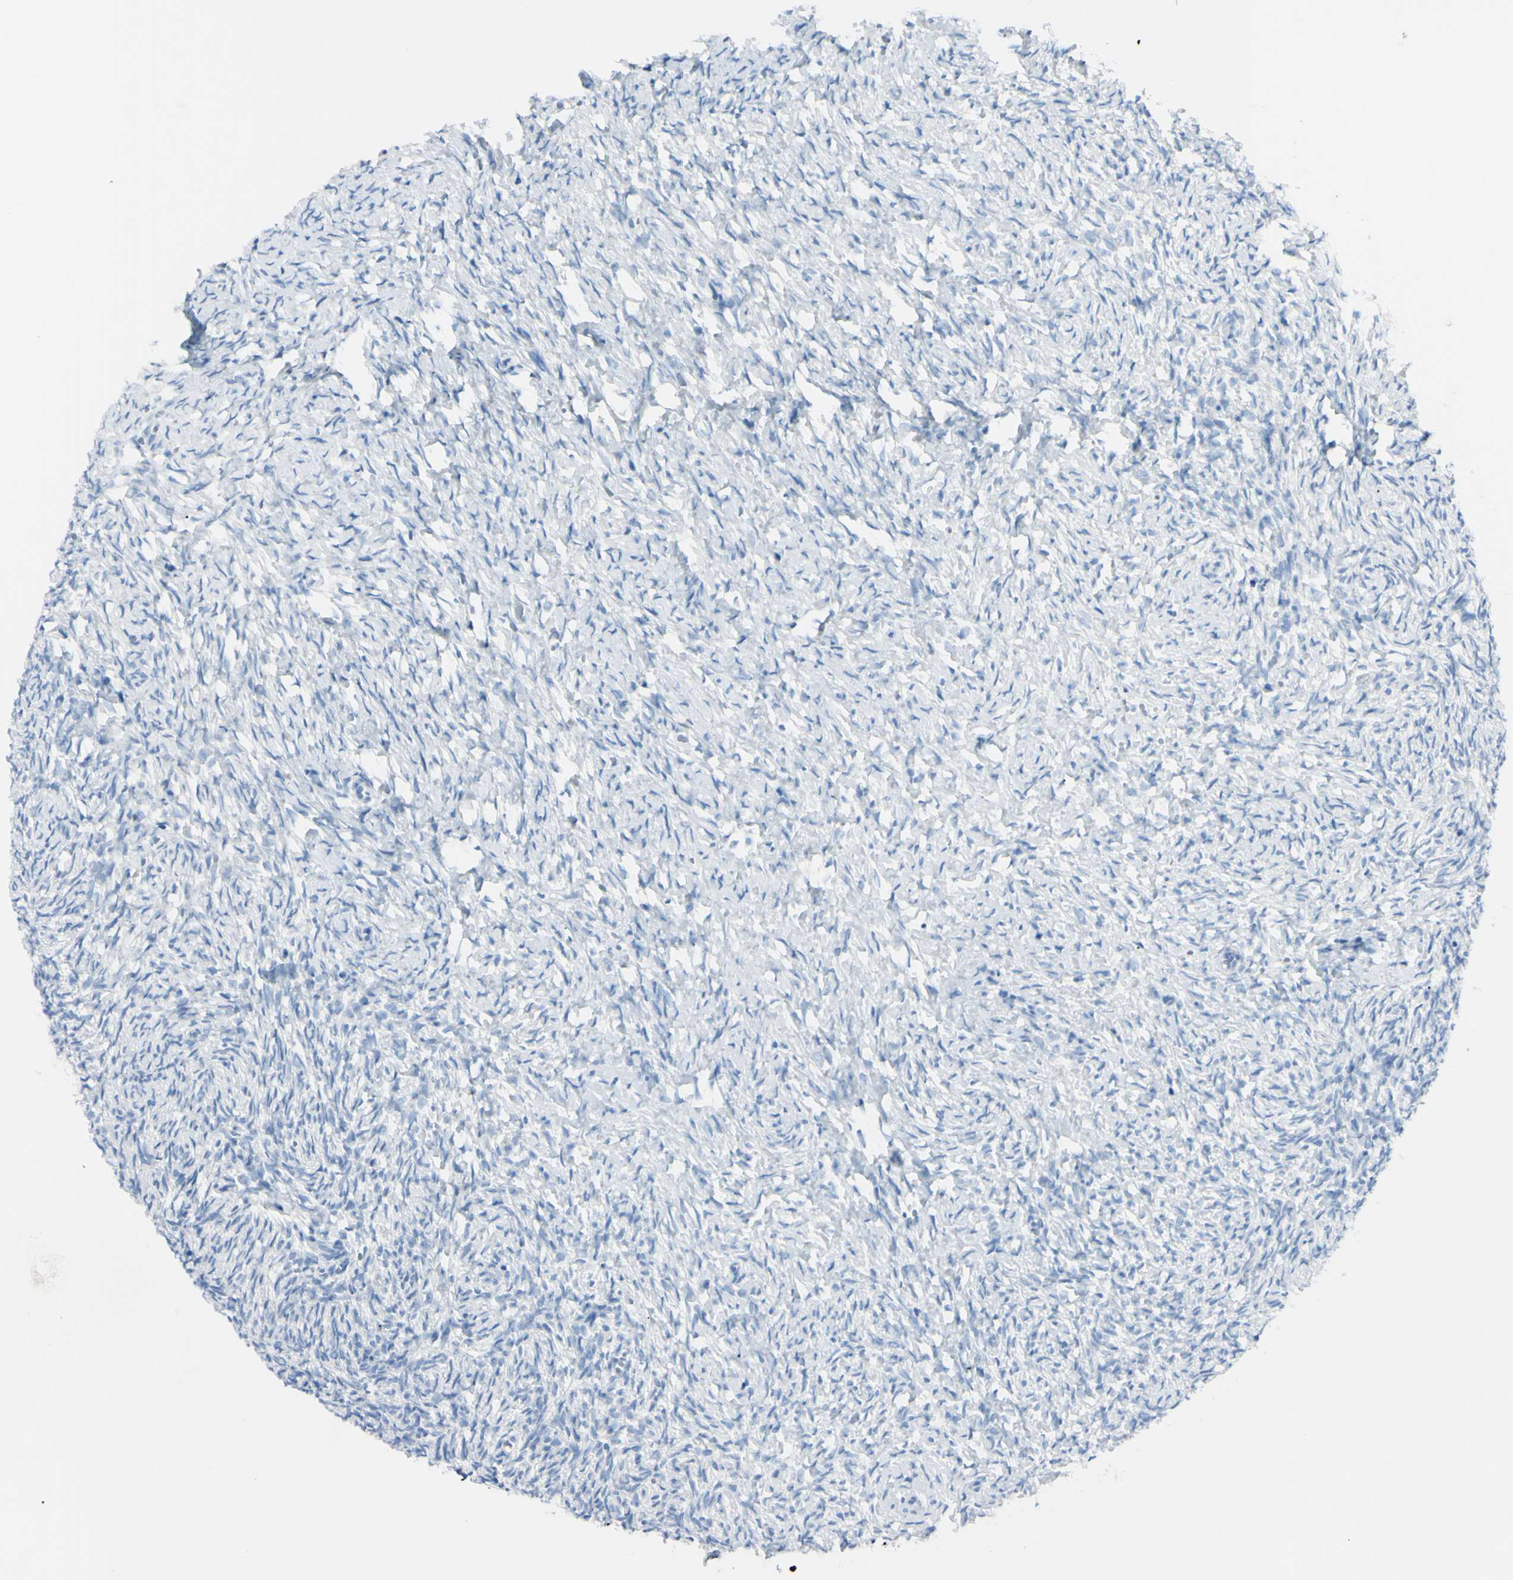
{"staining": {"intensity": "negative", "quantity": "none", "location": "none"}, "tissue": "ovary", "cell_type": "Ovarian stroma cells", "image_type": "normal", "snomed": [{"axis": "morphology", "description": "Normal tissue, NOS"}, {"axis": "topography", "description": "Ovary"}], "caption": "Ovarian stroma cells show no significant staining in normal ovary. (DAB (3,3'-diaminobenzidine) IHC with hematoxylin counter stain).", "gene": "FOLH1", "patient": {"sex": "female", "age": 35}}